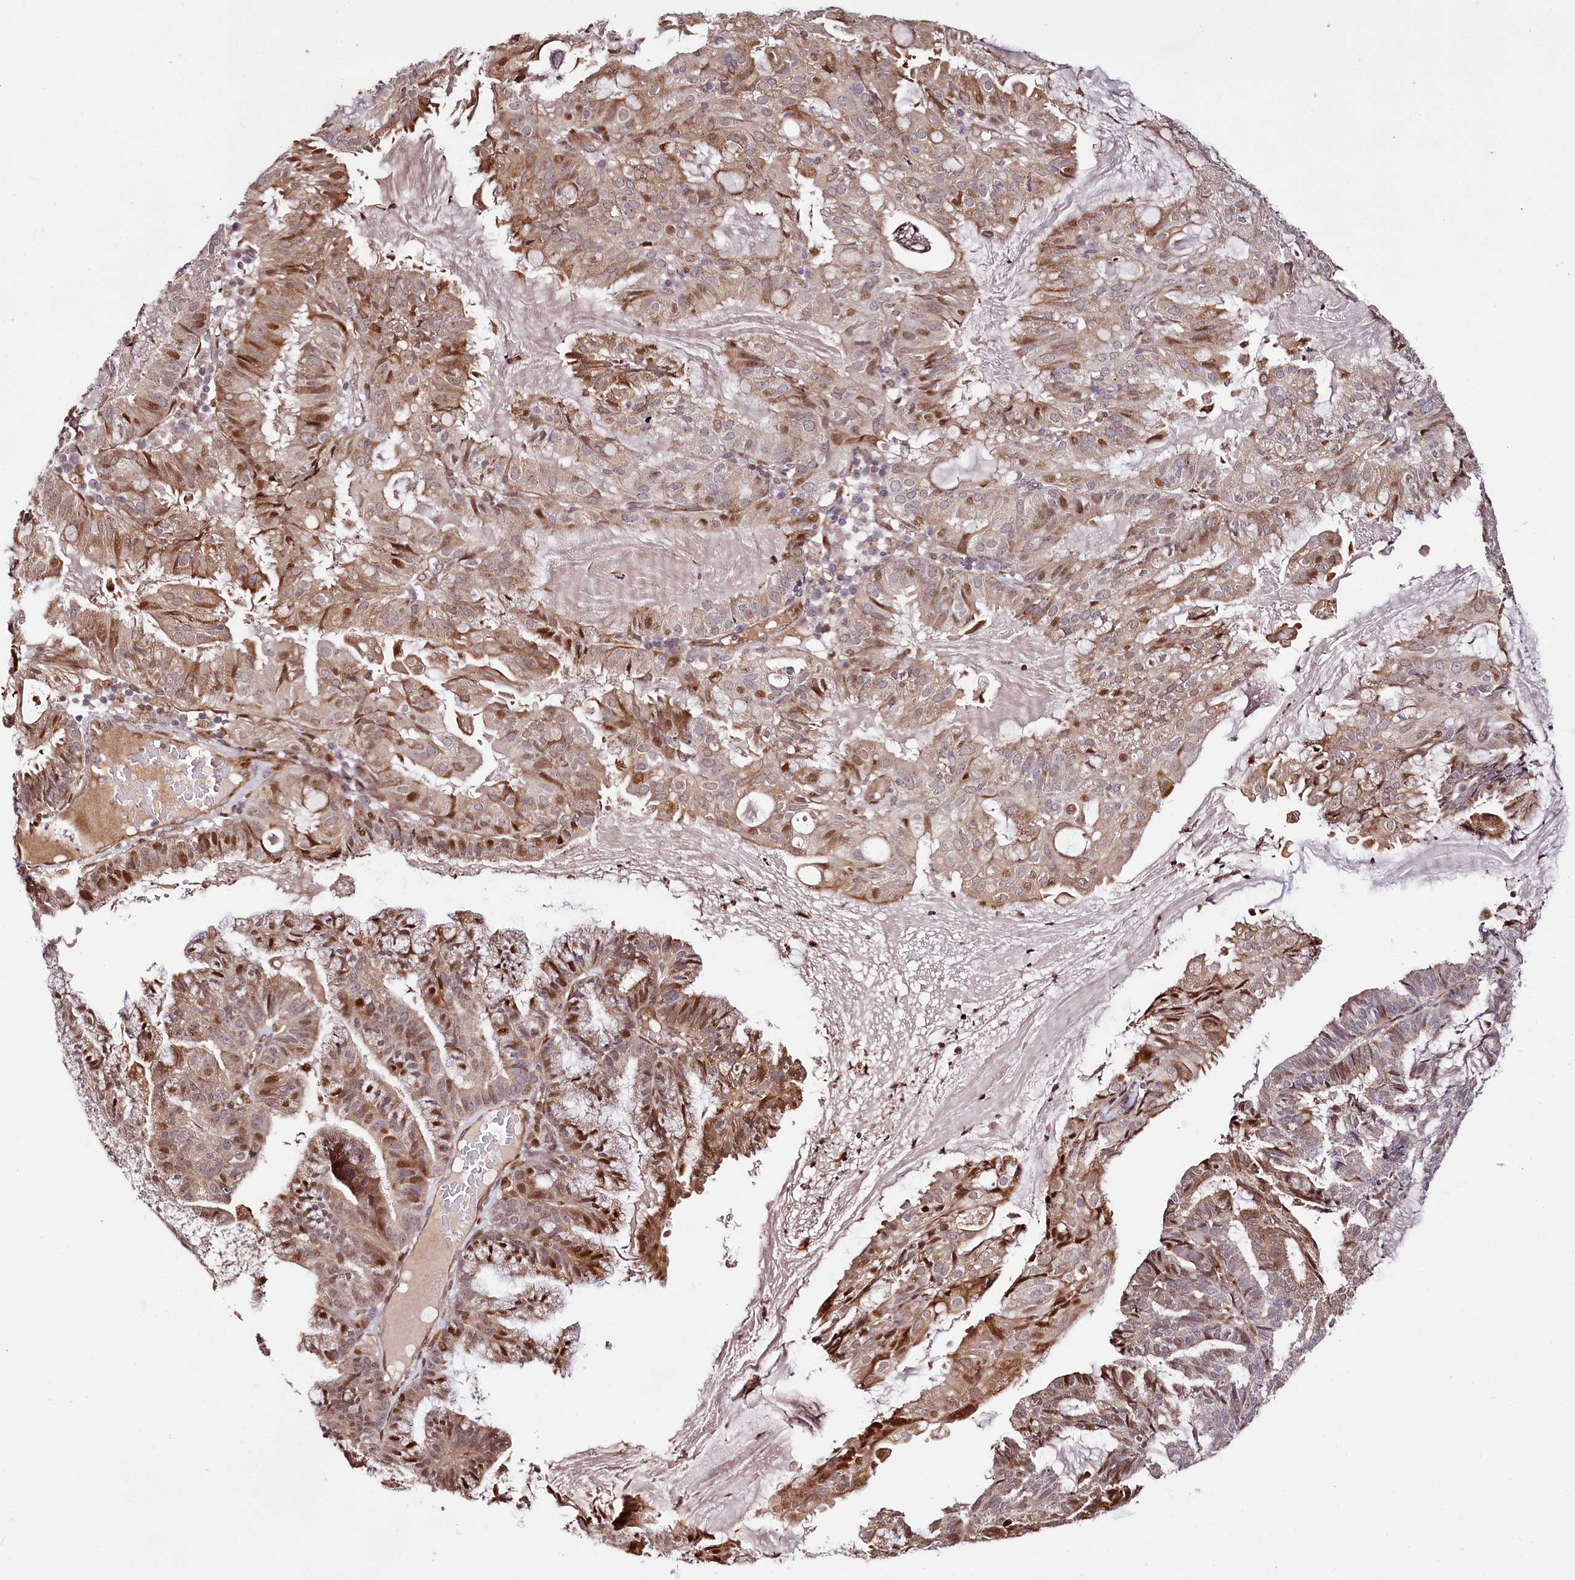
{"staining": {"intensity": "moderate", "quantity": "25%-75%", "location": "cytoplasmic/membranous,nuclear"}, "tissue": "endometrial cancer", "cell_type": "Tumor cells", "image_type": "cancer", "snomed": [{"axis": "morphology", "description": "Adenocarcinoma, NOS"}, {"axis": "topography", "description": "Endometrium"}], "caption": "Endometrial cancer tissue shows moderate cytoplasmic/membranous and nuclear staining in about 25%-75% of tumor cells (brown staining indicates protein expression, while blue staining denotes nuclei).", "gene": "CUTC", "patient": {"sex": "female", "age": 86}}